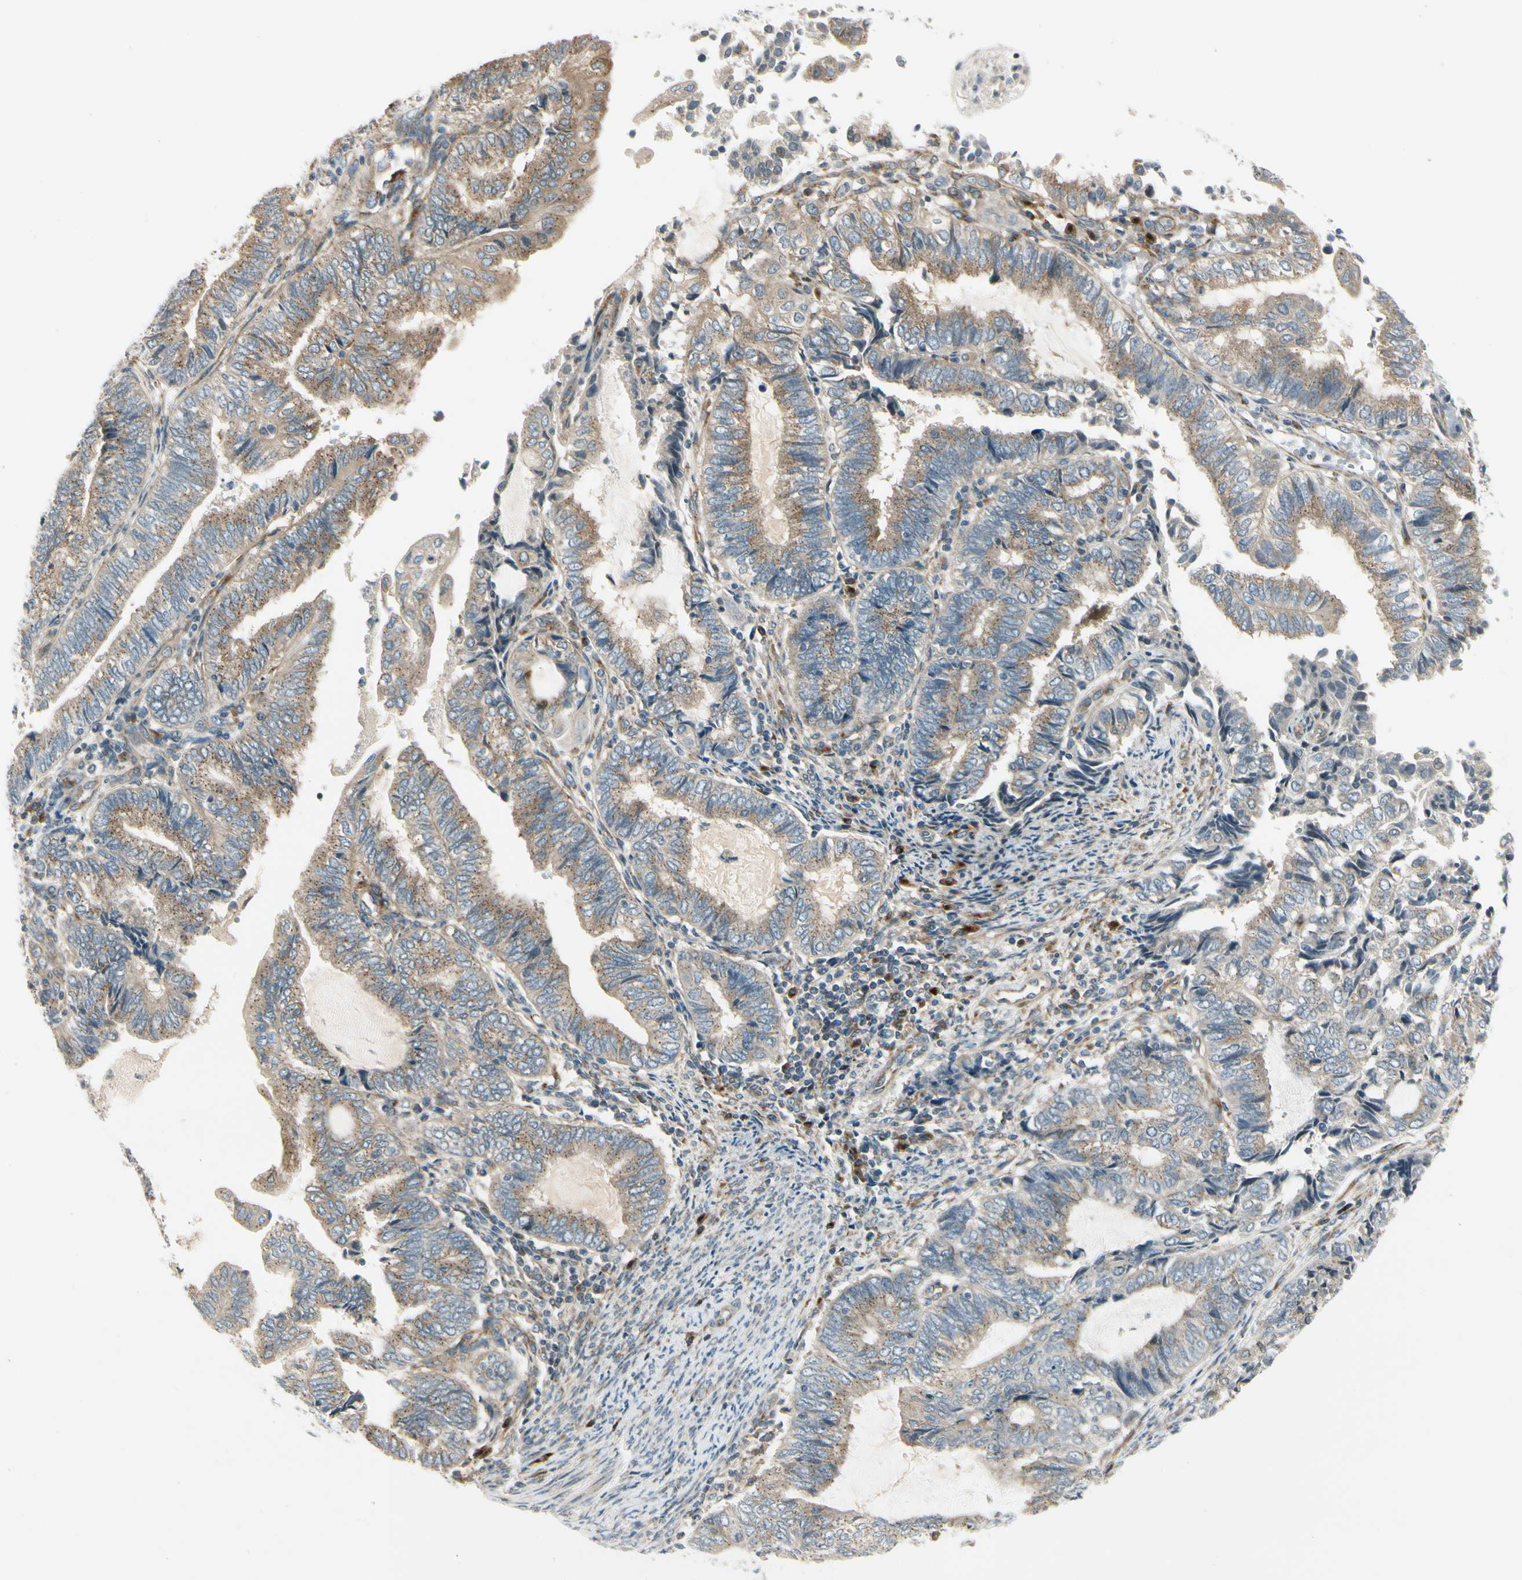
{"staining": {"intensity": "moderate", "quantity": ">75%", "location": "cytoplasmic/membranous"}, "tissue": "endometrial cancer", "cell_type": "Tumor cells", "image_type": "cancer", "snomed": [{"axis": "morphology", "description": "Adenocarcinoma, NOS"}, {"axis": "topography", "description": "Uterus"}, {"axis": "topography", "description": "Endometrium"}], "caption": "Endometrial adenocarcinoma stained for a protein exhibits moderate cytoplasmic/membranous positivity in tumor cells.", "gene": "MANSC1", "patient": {"sex": "female", "age": 70}}